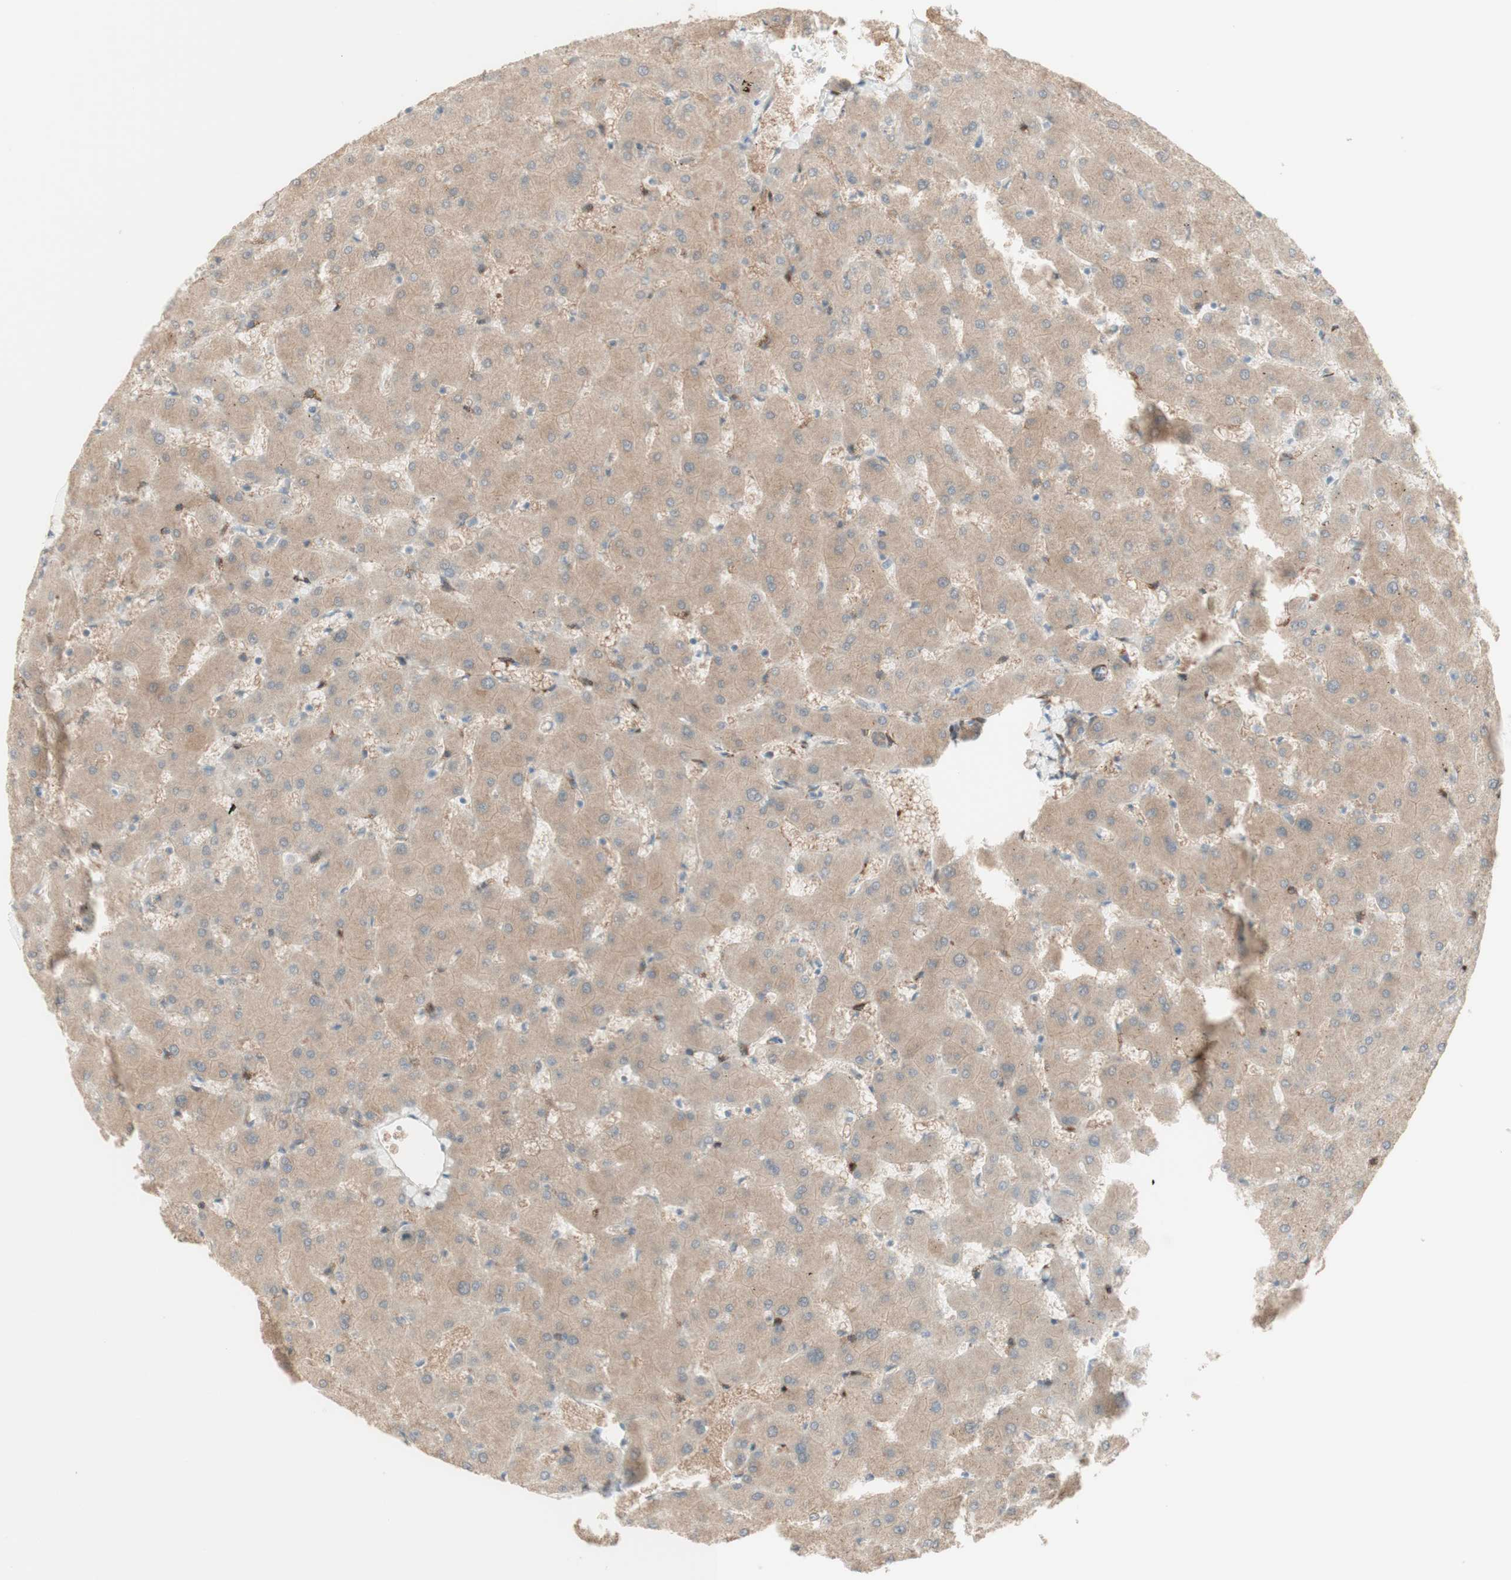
{"staining": {"intensity": "weak", "quantity": ">75%", "location": "cytoplasmic/membranous"}, "tissue": "liver", "cell_type": "Cholangiocytes", "image_type": "normal", "snomed": [{"axis": "morphology", "description": "Normal tissue, NOS"}, {"axis": "topography", "description": "Liver"}], "caption": "This micrograph demonstrates immunohistochemistry staining of normal liver, with low weak cytoplasmic/membranous expression in approximately >75% of cholangiocytes.", "gene": "MUC3A", "patient": {"sex": "female", "age": 63}}